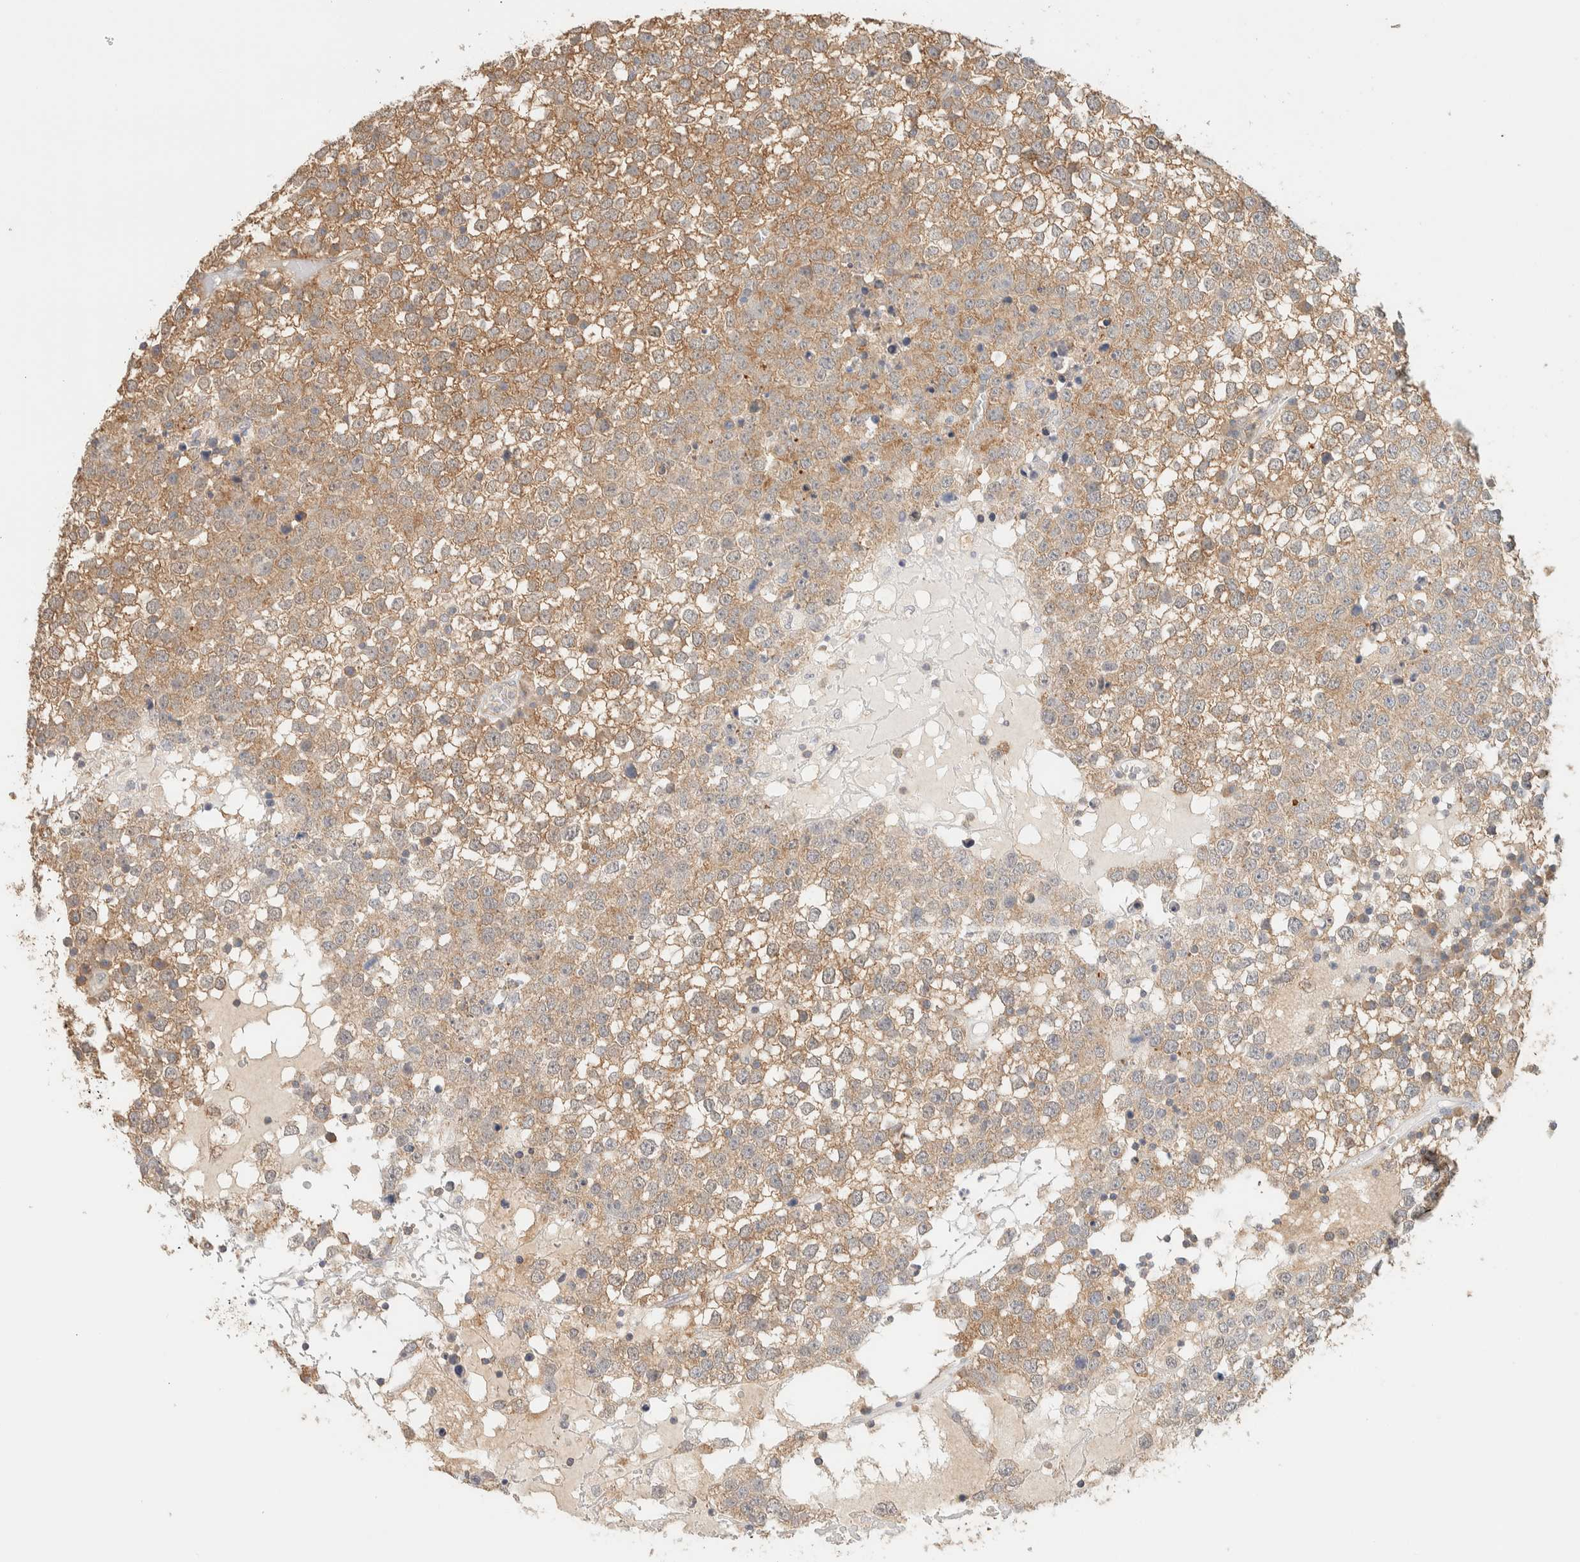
{"staining": {"intensity": "moderate", "quantity": ">75%", "location": "cytoplasmic/membranous"}, "tissue": "testis cancer", "cell_type": "Tumor cells", "image_type": "cancer", "snomed": [{"axis": "morphology", "description": "Seminoma, NOS"}, {"axis": "topography", "description": "Testis"}], "caption": "The immunohistochemical stain labels moderate cytoplasmic/membranous staining in tumor cells of testis seminoma tissue.", "gene": "TBC1D8B", "patient": {"sex": "male", "age": 65}}